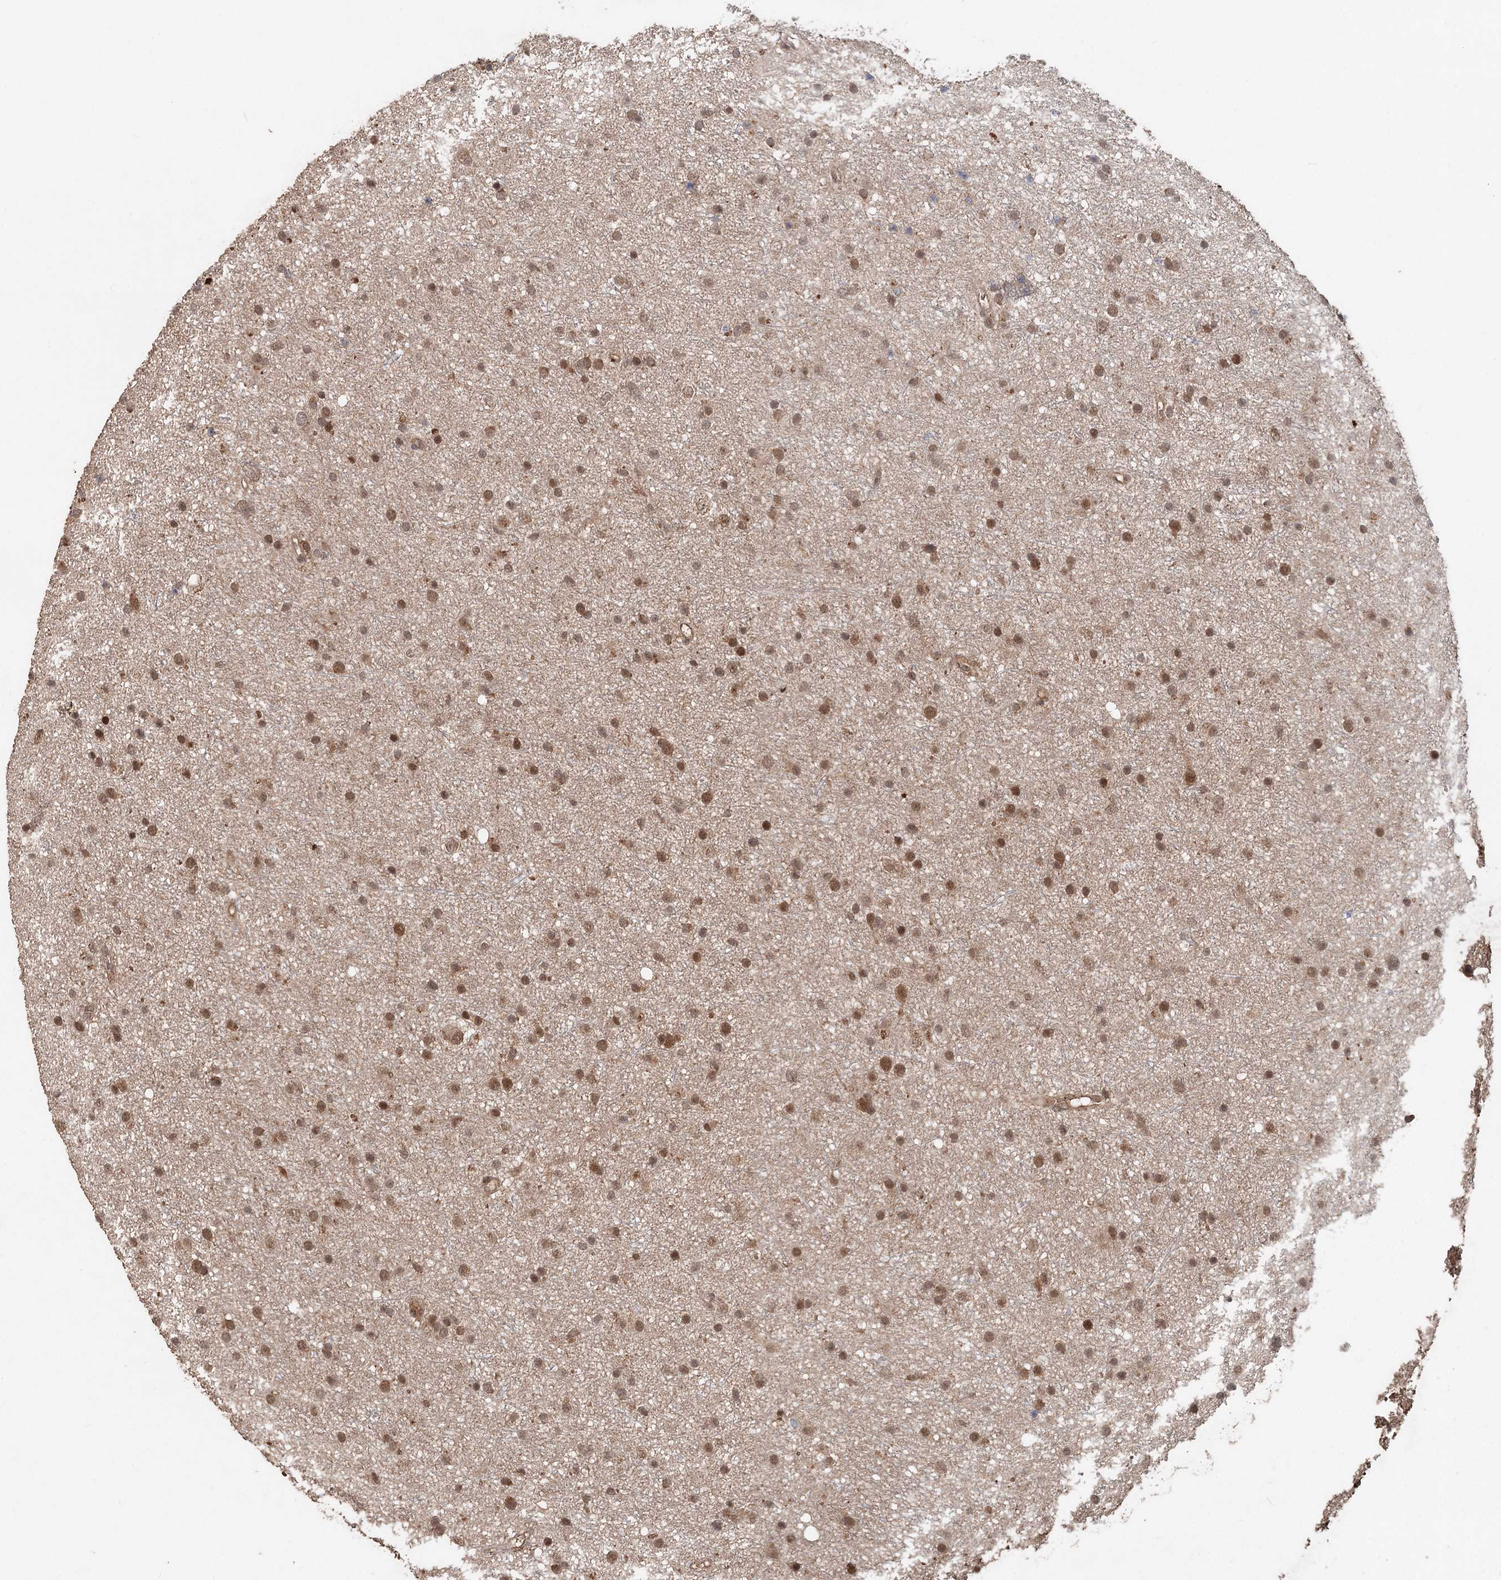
{"staining": {"intensity": "moderate", "quantity": ">75%", "location": "cytoplasmic/membranous,nuclear"}, "tissue": "glioma", "cell_type": "Tumor cells", "image_type": "cancer", "snomed": [{"axis": "morphology", "description": "Glioma, malignant, Low grade"}, {"axis": "topography", "description": "Cerebral cortex"}], "caption": "Human glioma stained with a protein marker exhibits moderate staining in tumor cells.", "gene": "FBXO7", "patient": {"sex": "female", "age": 39}}